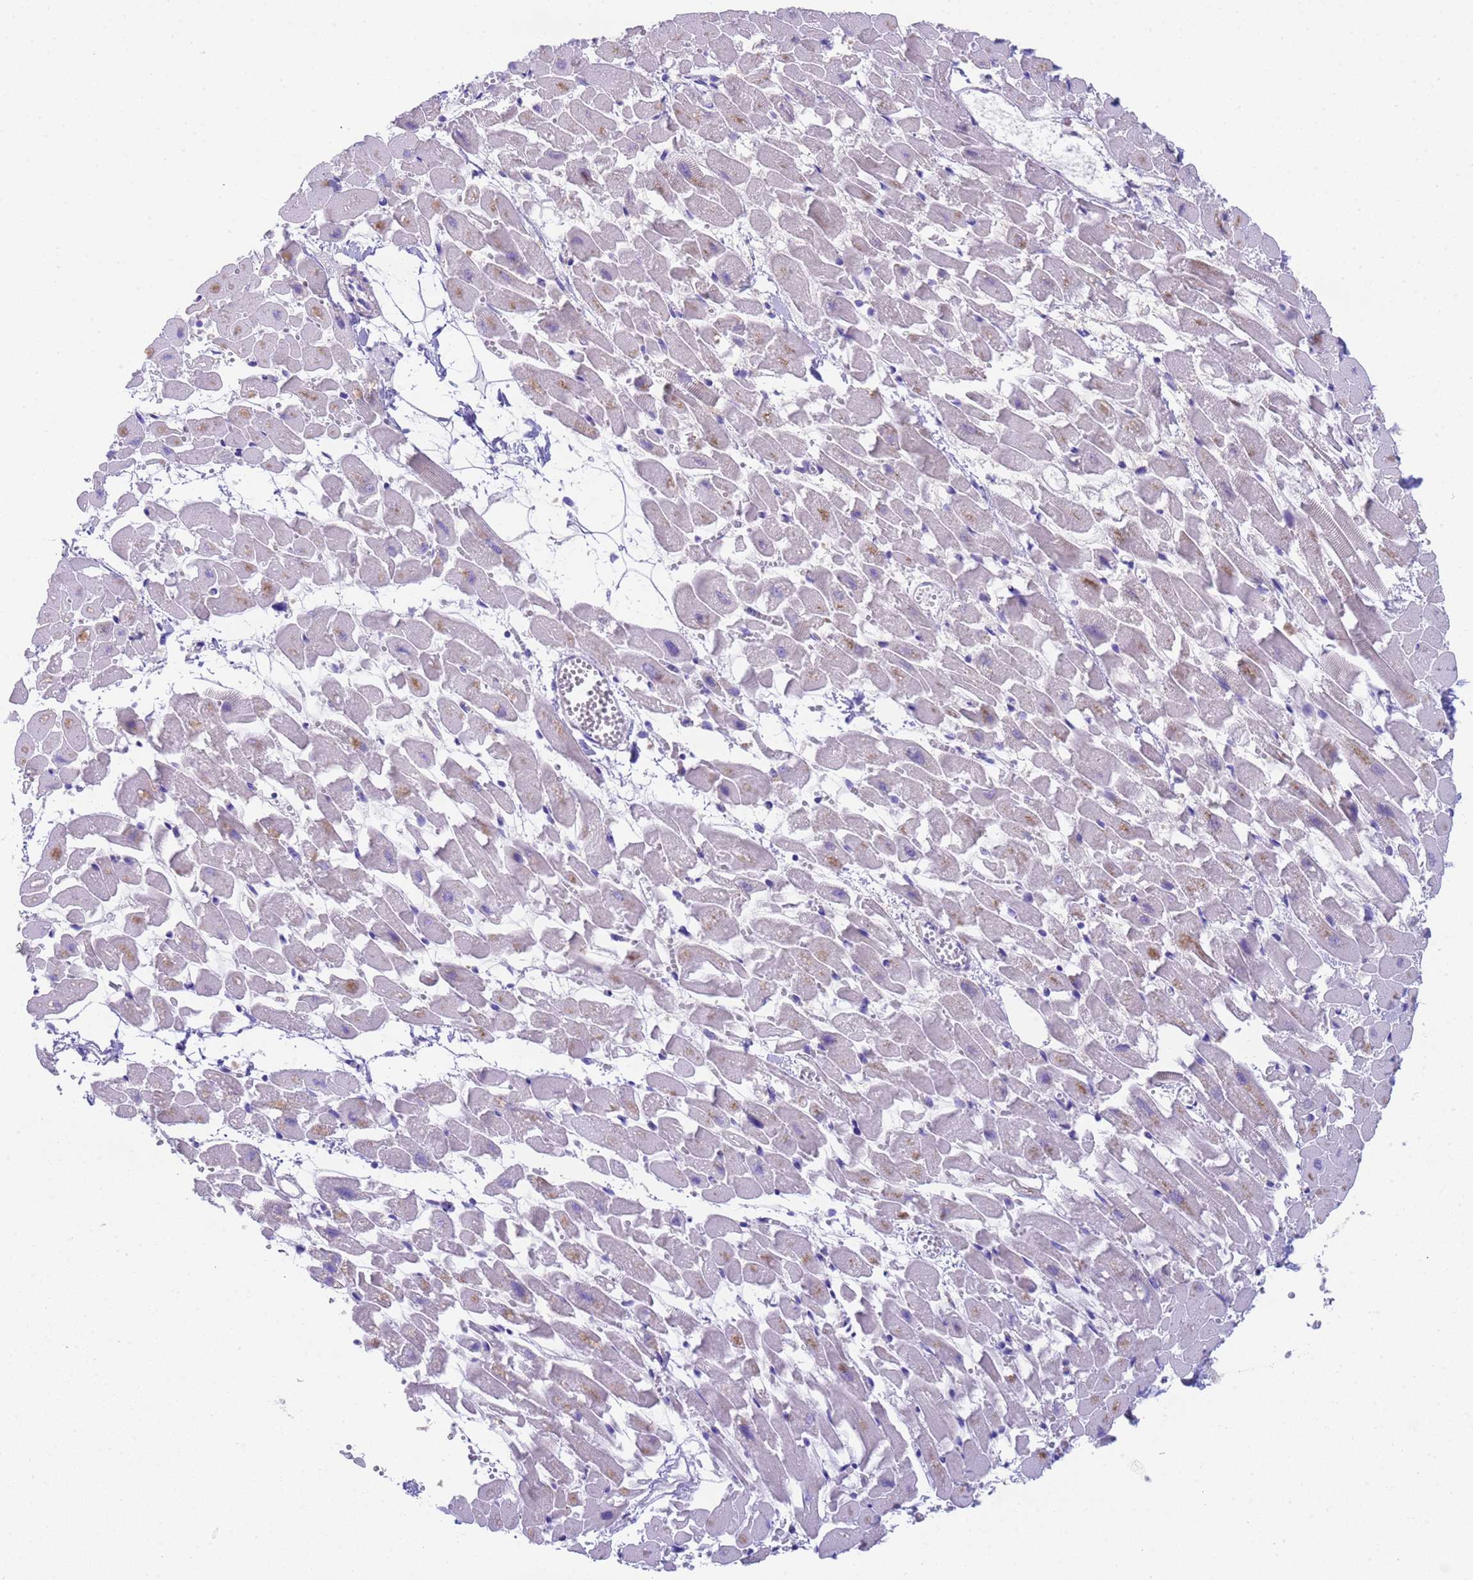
{"staining": {"intensity": "weak", "quantity": "<25%", "location": "cytoplasmic/membranous"}, "tissue": "heart muscle", "cell_type": "Cardiomyocytes", "image_type": "normal", "snomed": [{"axis": "morphology", "description": "Normal tissue, NOS"}, {"axis": "topography", "description": "Heart"}], "caption": "Immunohistochemistry image of normal human heart muscle stained for a protein (brown), which exhibits no expression in cardiomyocytes.", "gene": "USP38", "patient": {"sex": "female", "age": 64}}